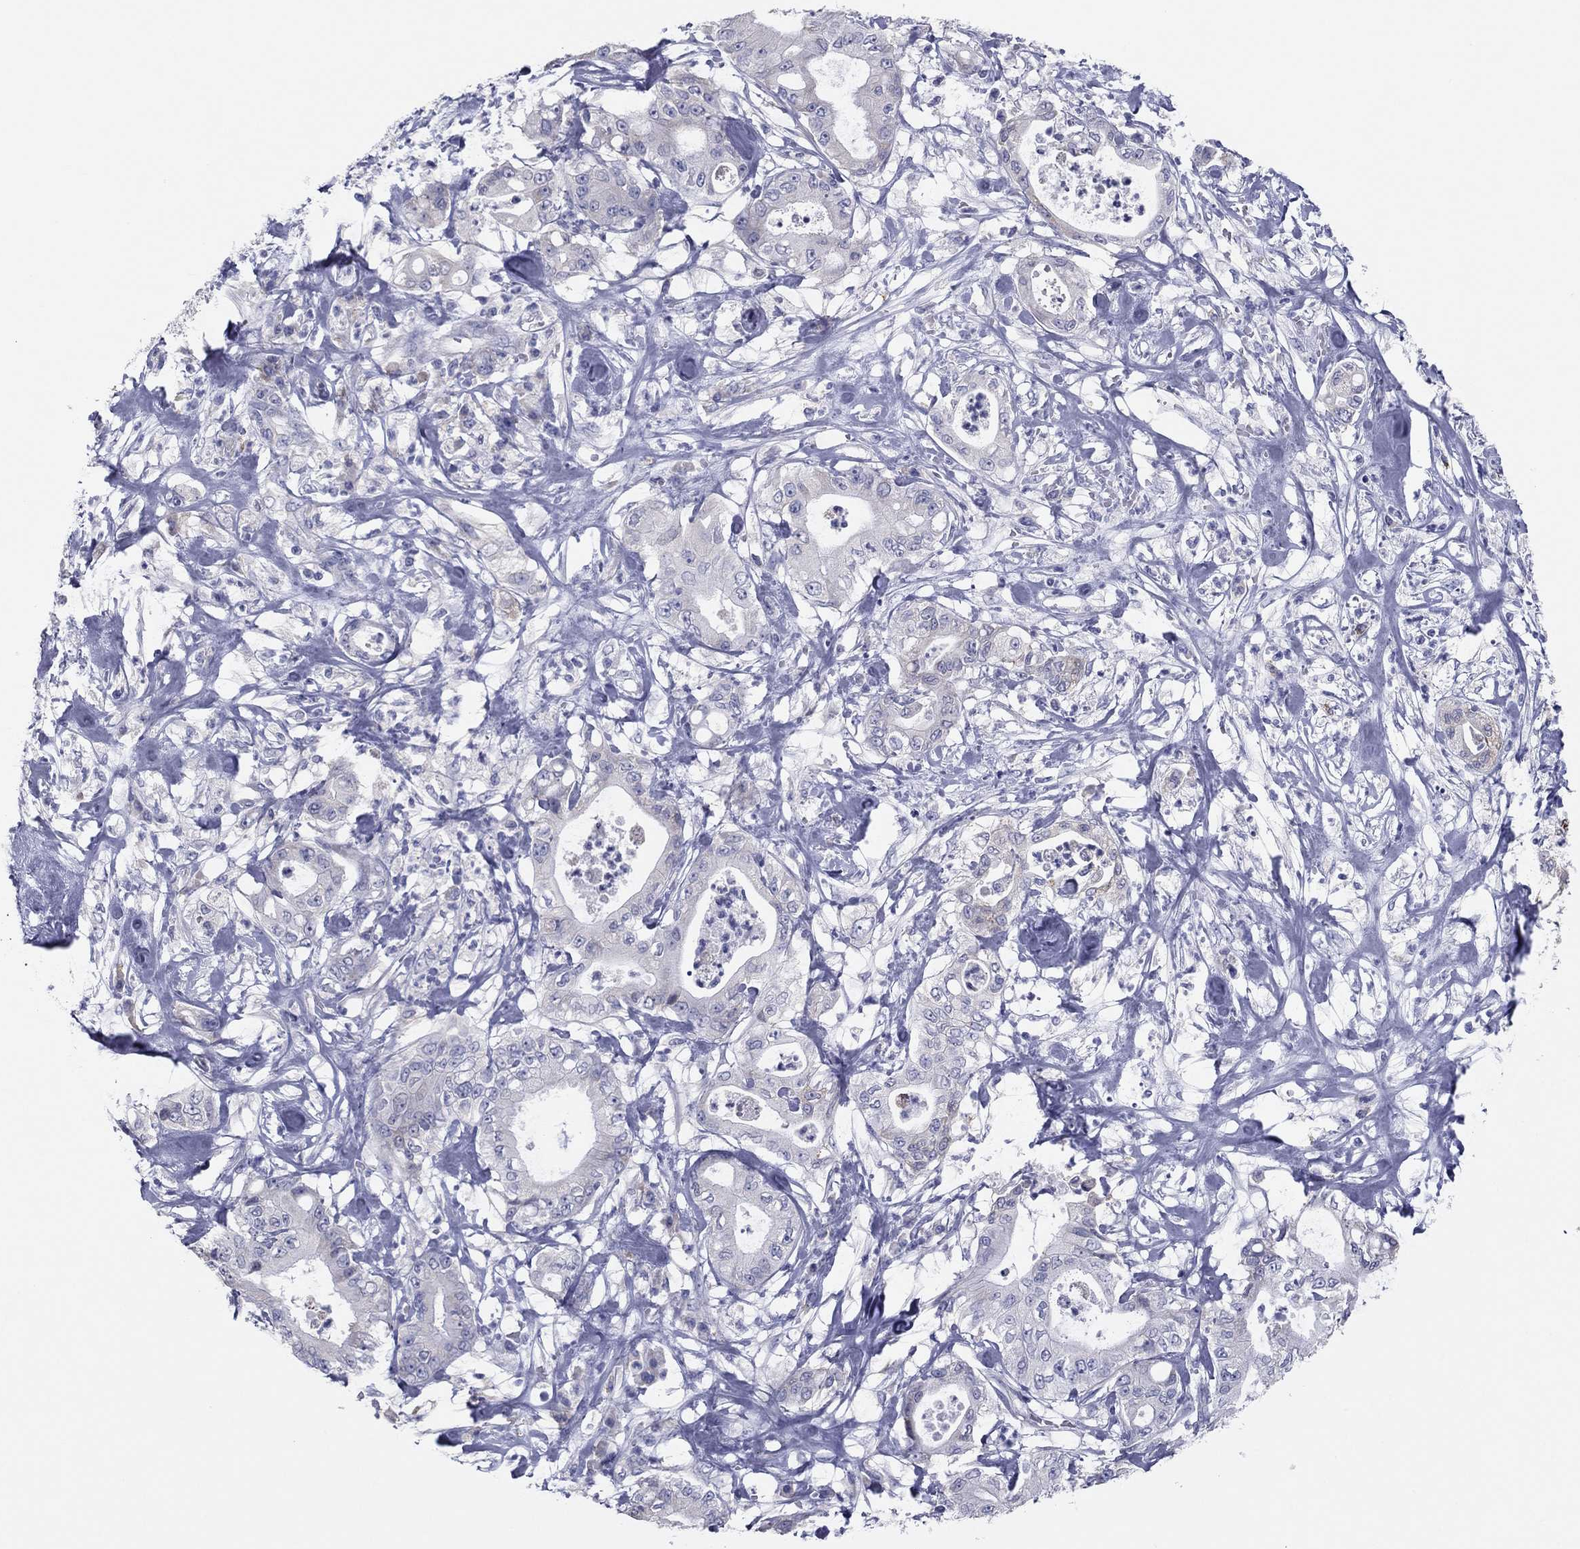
{"staining": {"intensity": "negative", "quantity": "none", "location": "none"}, "tissue": "pancreatic cancer", "cell_type": "Tumor cells", "image_type": "cancer", "snomed": [{"axis": "morphology", "description": "Adenocarcinoma, NOS"}, {"axis": "topography", "description": "Pancreas"}], "caption": "Tumor cells show no significant protein staining in adenocarcinoma (pancreatic).", "gene": "GRK7", "patient": {"sex": "male", "age": 71}}